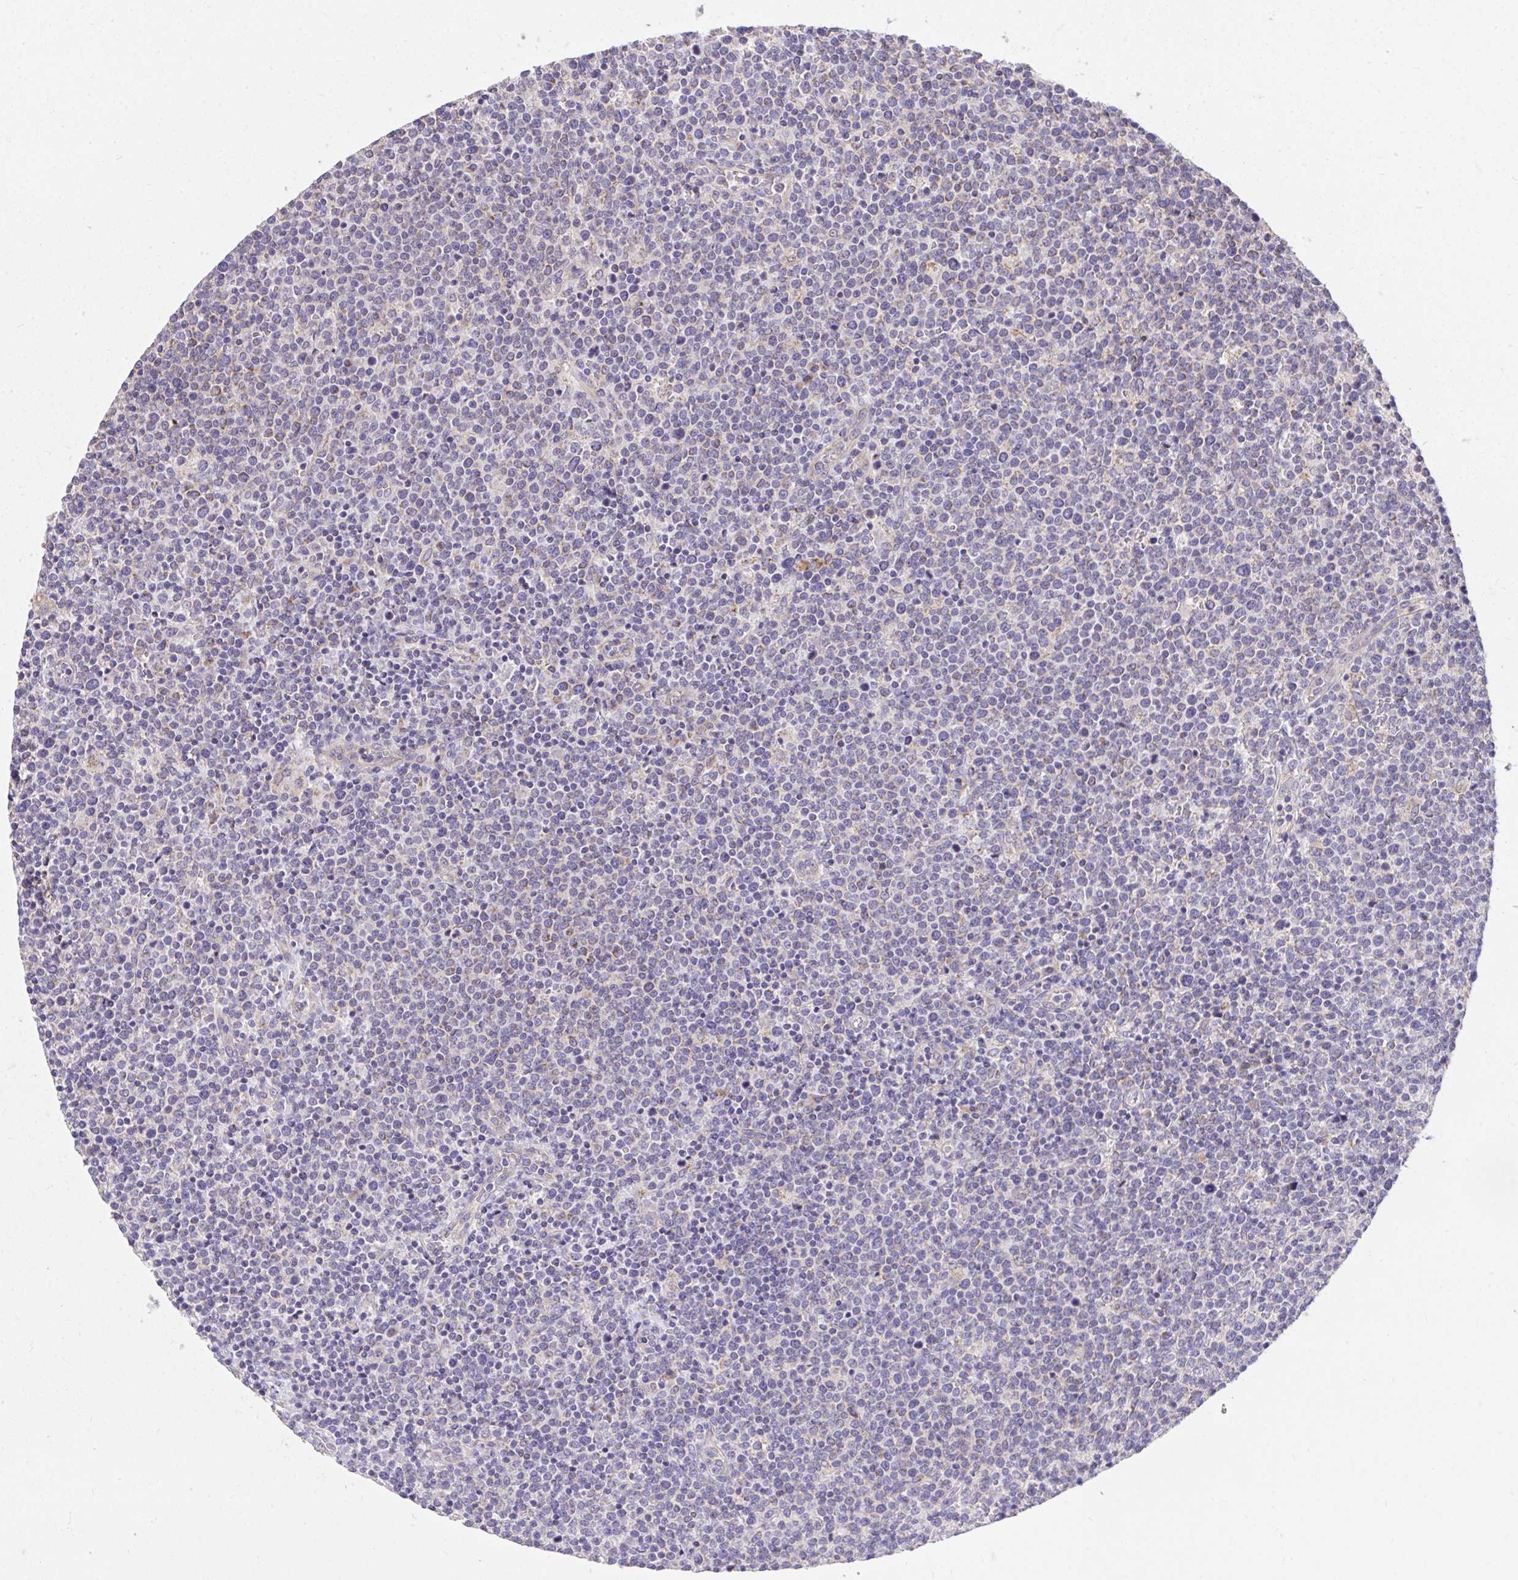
{"staining": {"intensity": "weak", "quantity": "25%-75%", "location": "cytoplasmic/membranous"}, "tissue": "lymphoma", "cell_type": "Tumor cells", "image_type": "cancer", "snomed": [{"axis": "morphology", "description": "Malignant lymphoma, non-Hodgkin's type, High grade"}, {"axis": "topography", "description": "Lymph node"}], "caption": "Malignant lymphoma, non-Hodgkin's type (high-grade) stained for a protein shows weak cytoplasmic/membranous positivity in tumor cells.", "gene": "MPC2", "patient": {"sex": "male", "age": 61}}